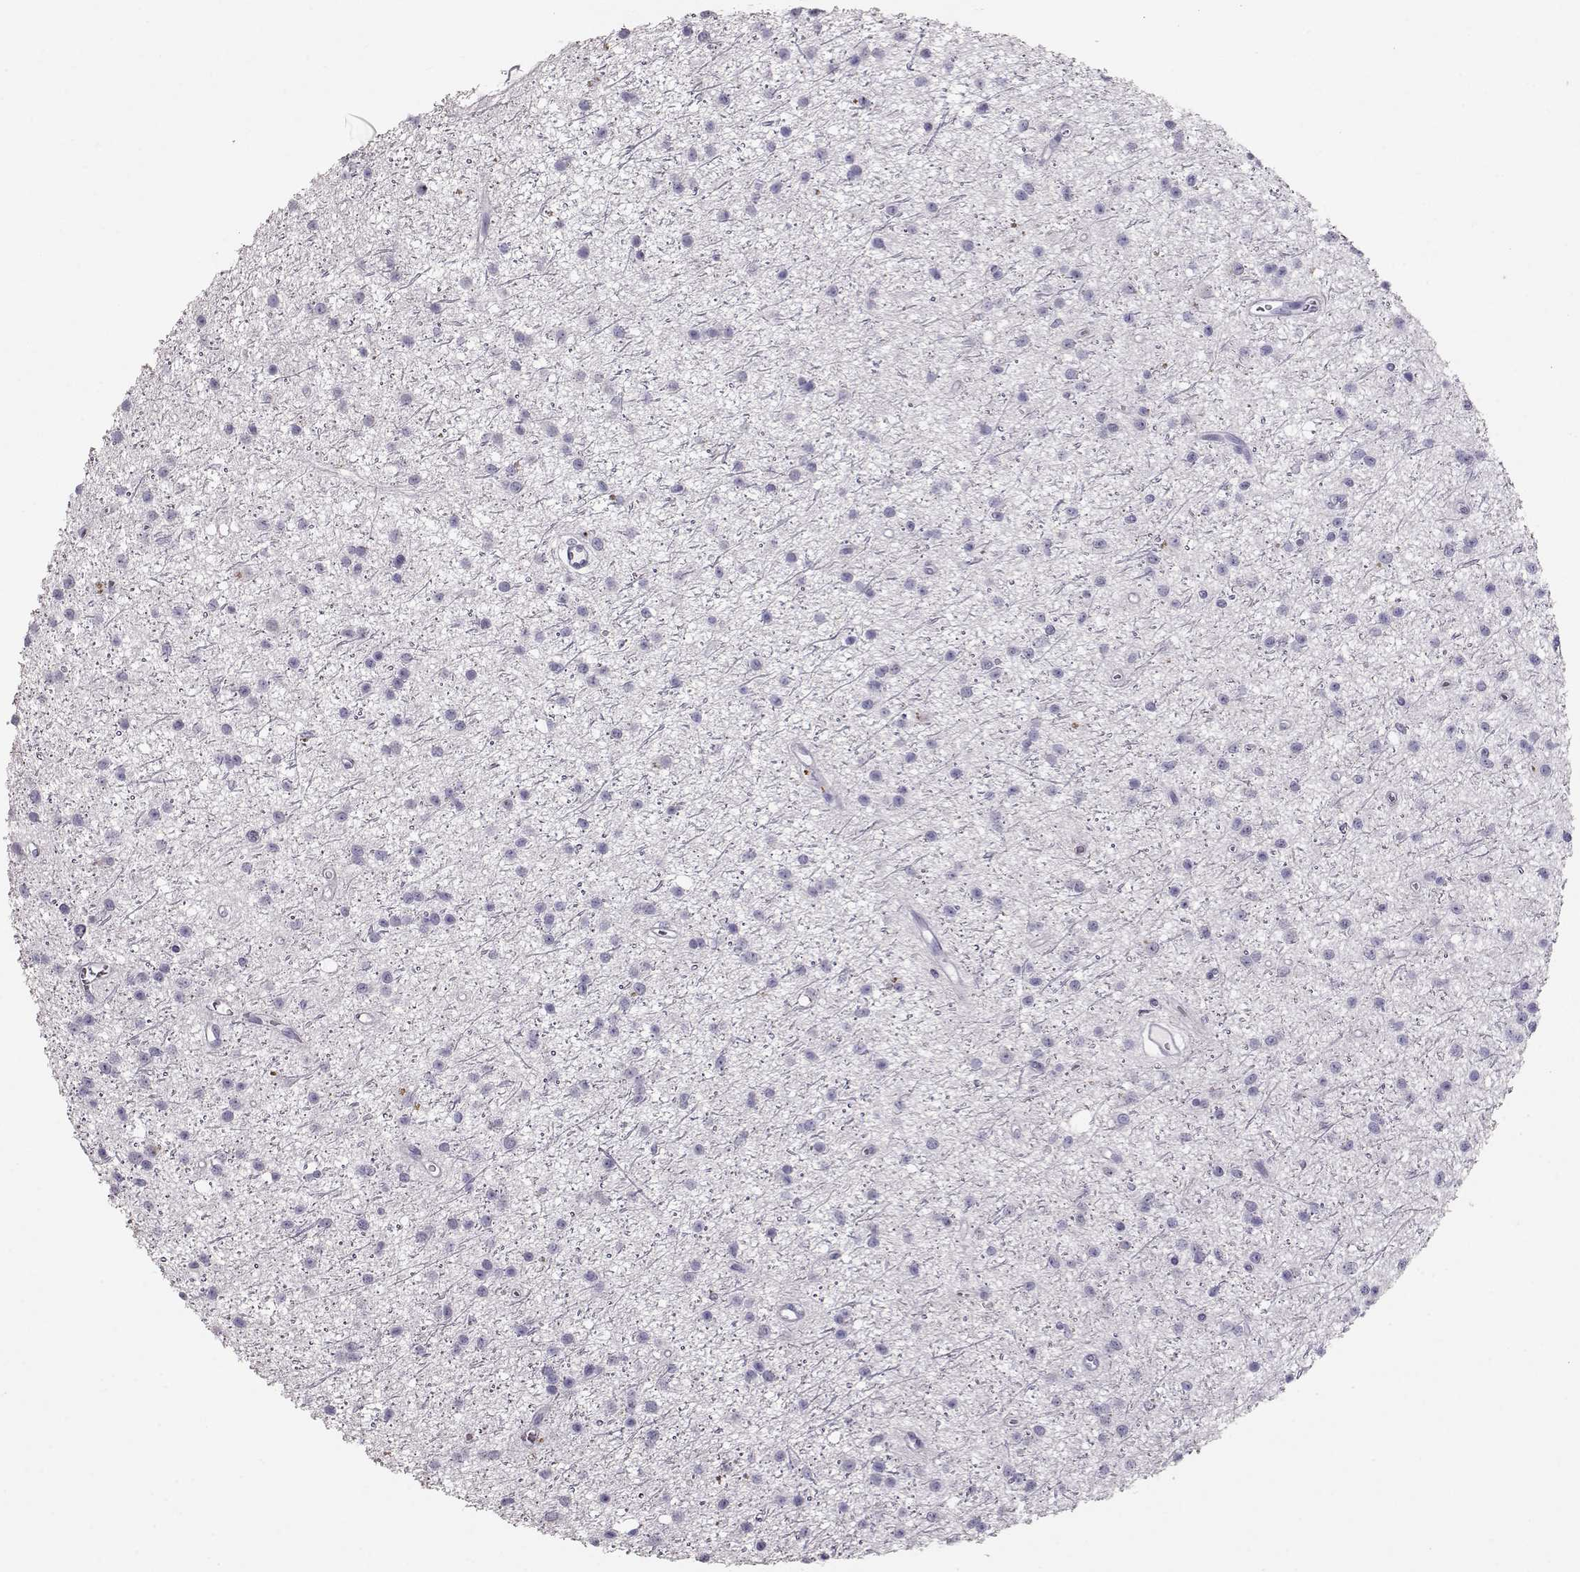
{"staining": {"intensity": "negative", "quantity": "none", "location": "none"}, "tissue": "glioma", "cell_type": "Tumor cells", "image_type": "cancer", "snomed": [{"axis": "morphology", "description": "Glioma, malignant, Low grade"}, {"axis": "topography", "description": "Brain"}], "caption": "Immunohistochemistry (IHC) of malignant glioma (low-grade) shows no expression in tumor cells.", "gene": "RD3", "patient": {"sex": "male", "age": 27}}